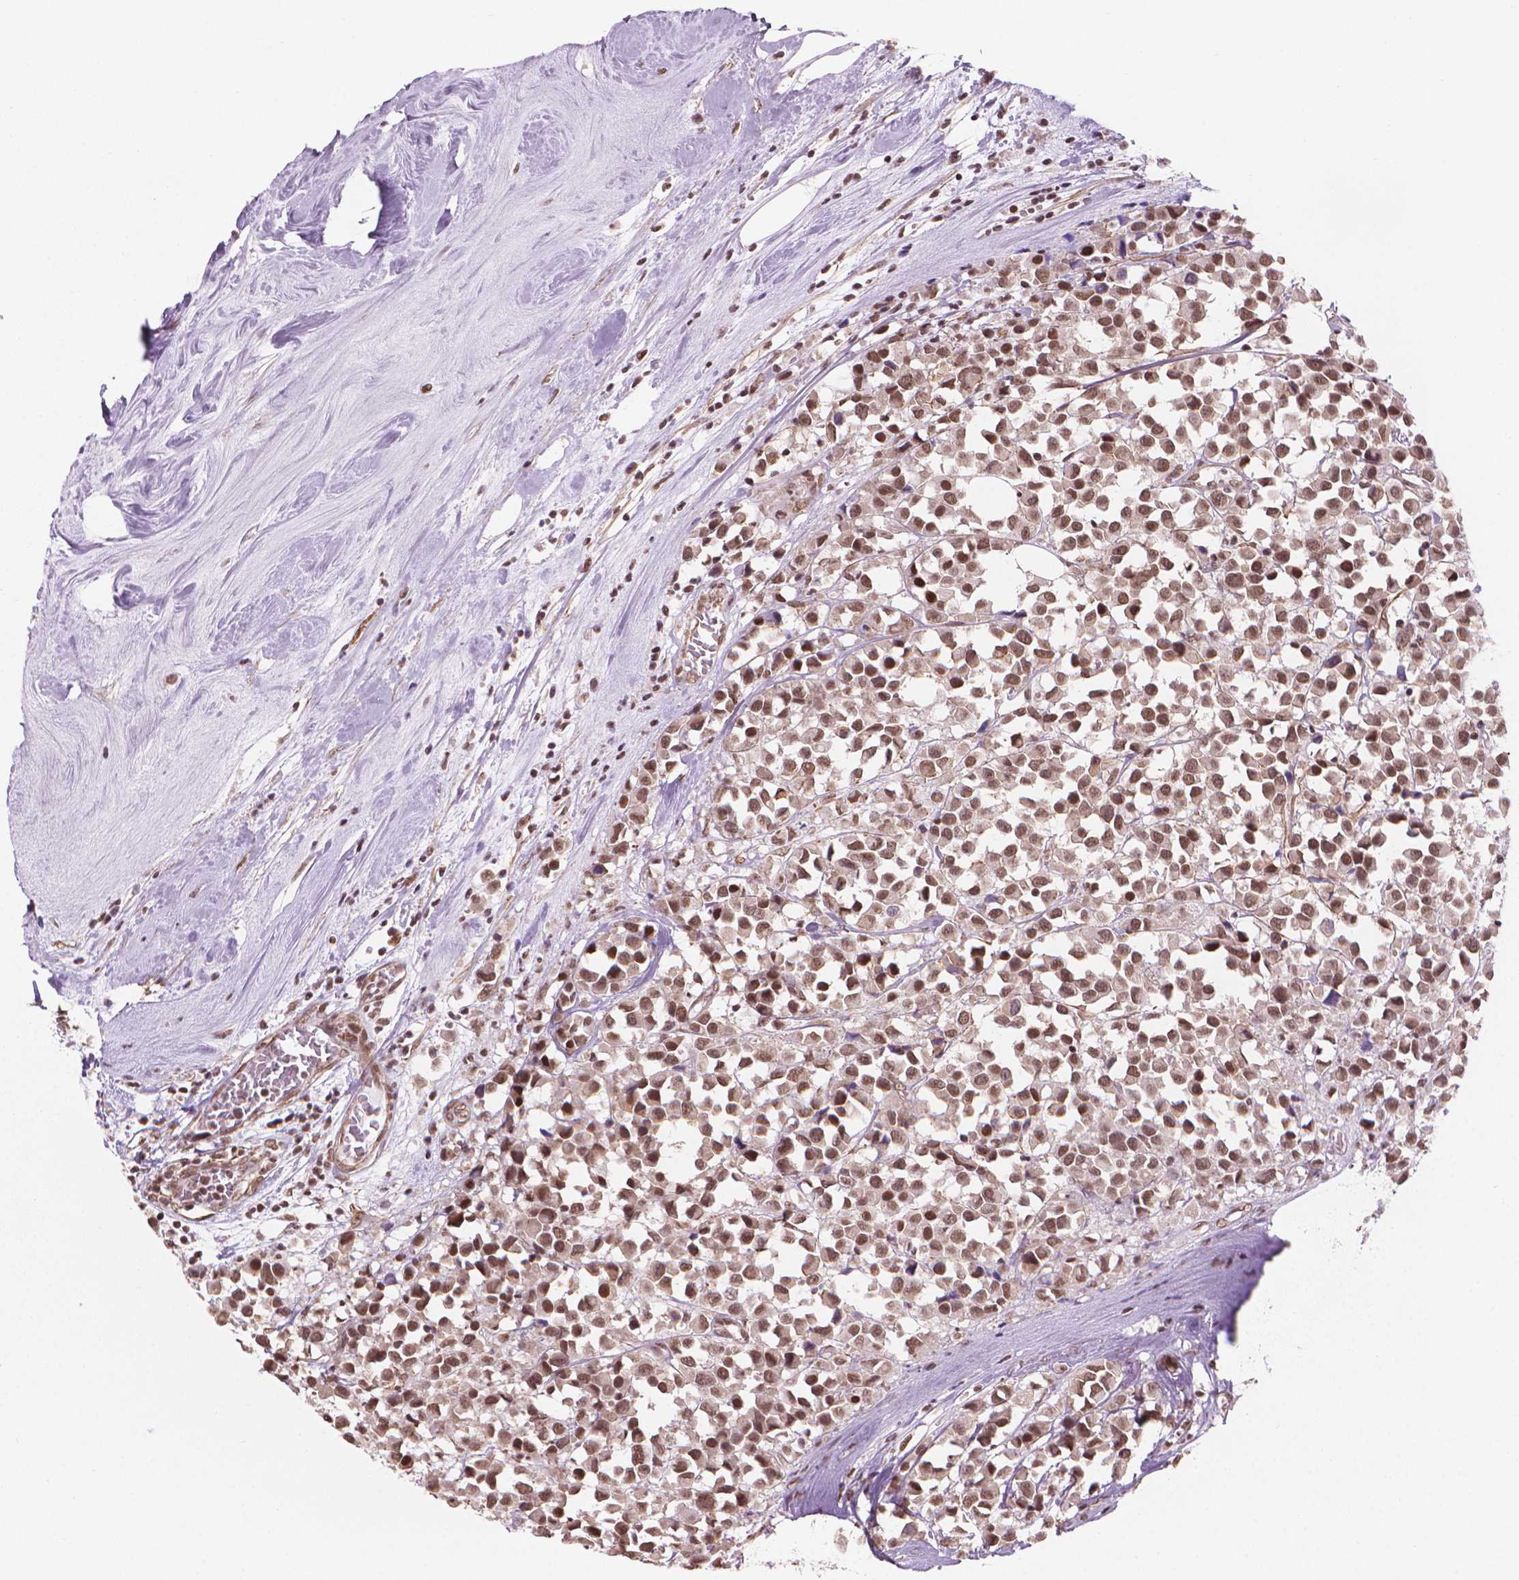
{"staining": {"intensity": "moderate", "quantity": ">75%", "location": "nuclear"}, "tissue": "breast cancer", "cell_type": "Tumor cells", "image_type": "cancer", "snomed": [{"axis": "morphology", "description": "Duct carcinoma"}, {"axis": "topography", "description": "Breast"}], "caption": "Breast cancer (invasive ductal carcinoma) tissue displays moderate nuclear staining in approximately >75% of tumor cells", "gene": "HOXD4", "patient": {"sex": "female", "age": 61}}